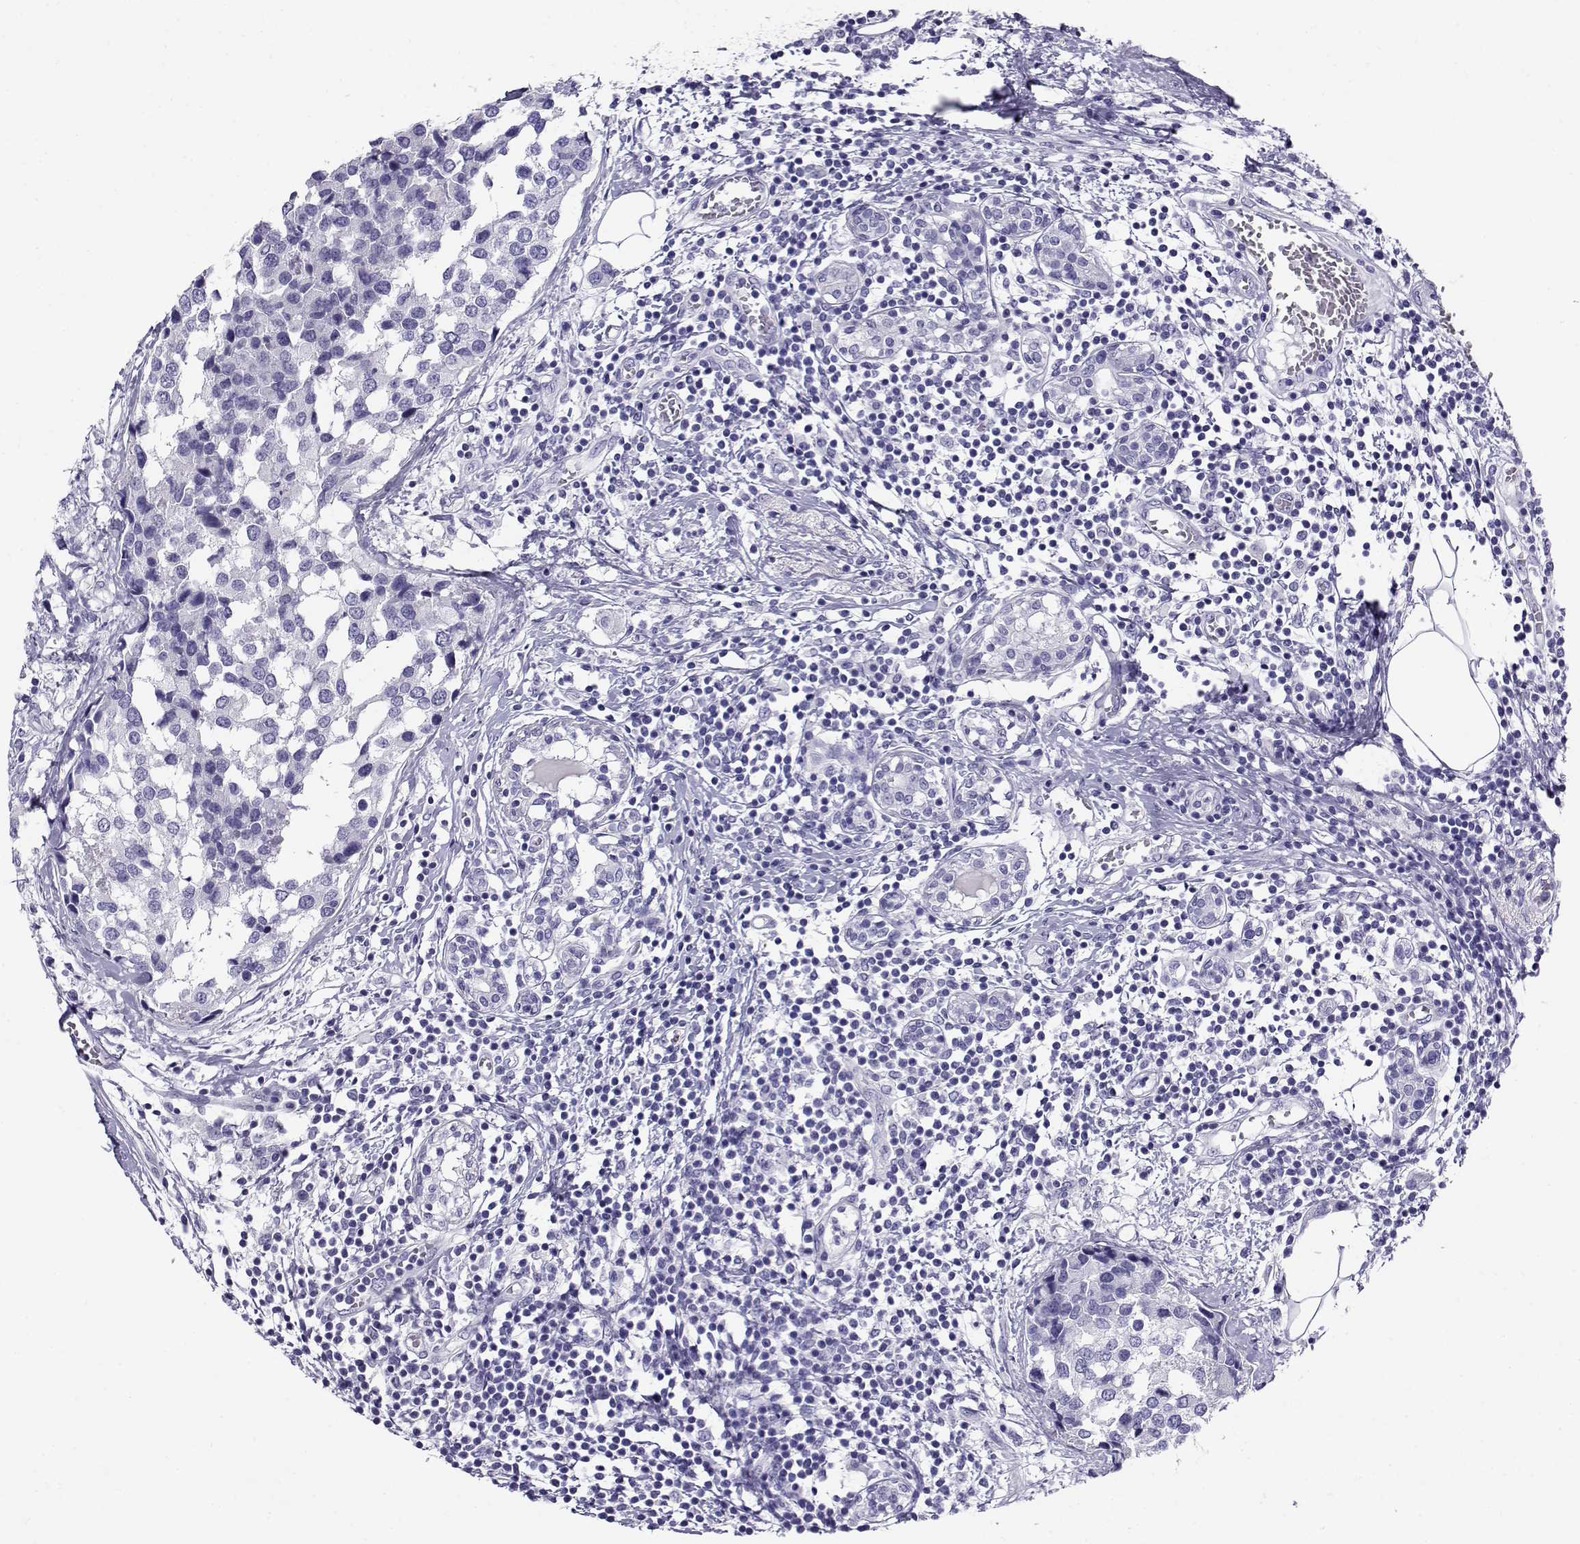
{"staining": {"intensity": "negative", "quantity": "none", "location": "none"}, "tissue": "breast cancer", "cell_type": "Tumor cells", "image_type": "cancer", "snomed": [{"axis": "morphology", "description": "Lobular carcinoma"}, {"axis": "topography", "description": "Breast"}], "caption": "IHC histopathology image of neoplastic tissue: human breast lobular carcinoma stained with DAB reveals no significant protein expression in tumor cells.", "gene": "CABS1", "patient": {"sex": "female", "age": 59}}